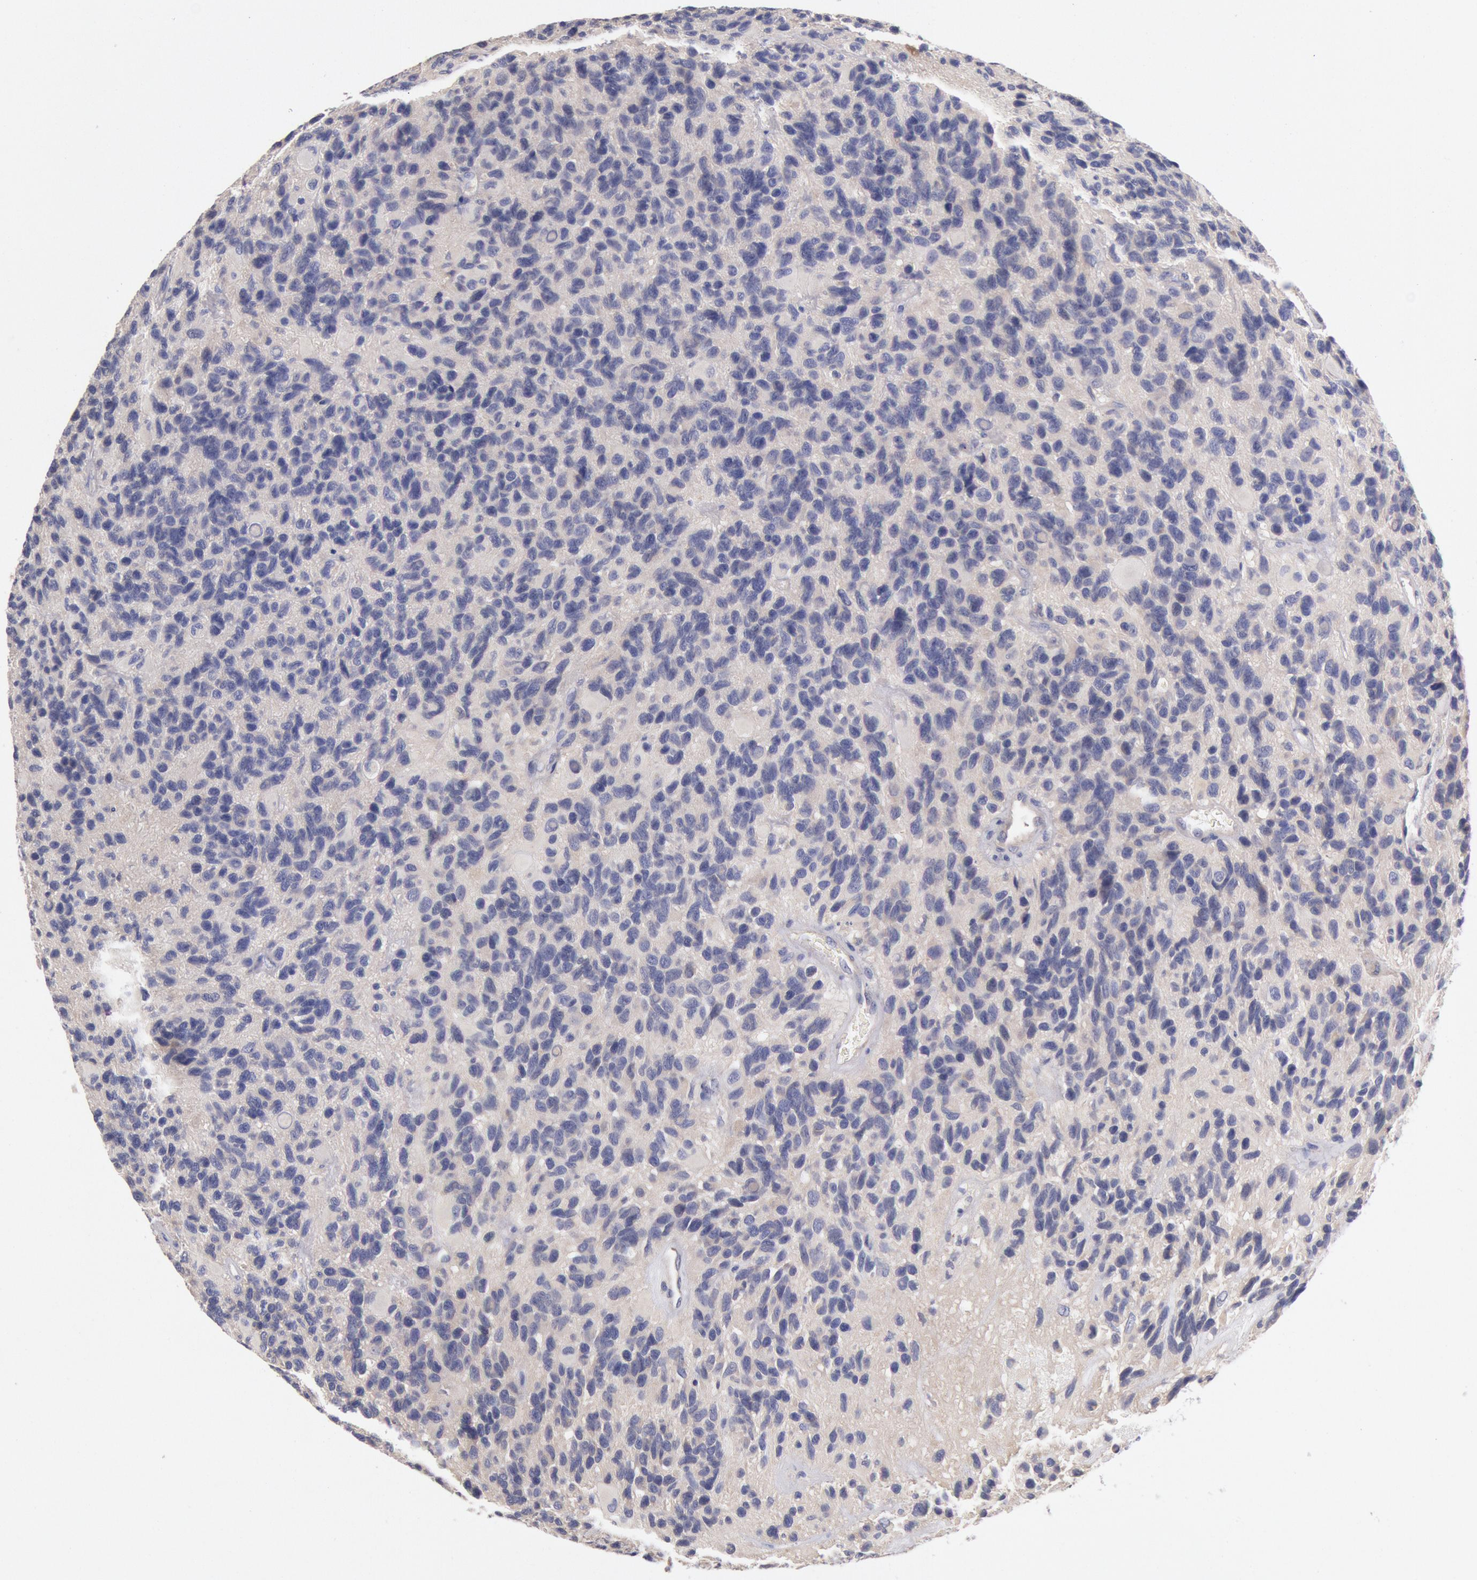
{"staining": {"intensity": "negative", "quantity": "none", "location": "none"}, "tissue": "glioma", "cell_type": "Tumor cells", "image_type": "cancer", "snomed": [{"axis": "morphology", "description": "Glioma, malignant, High grade"}, {"axis": "topography", "description": "Brain"}], "caption": "The histopathology image shows no staining of tumor cells in malignant glioma (high-grade).", "gene": "TMED8", "patient": {"sex": "male", "age": 77}}